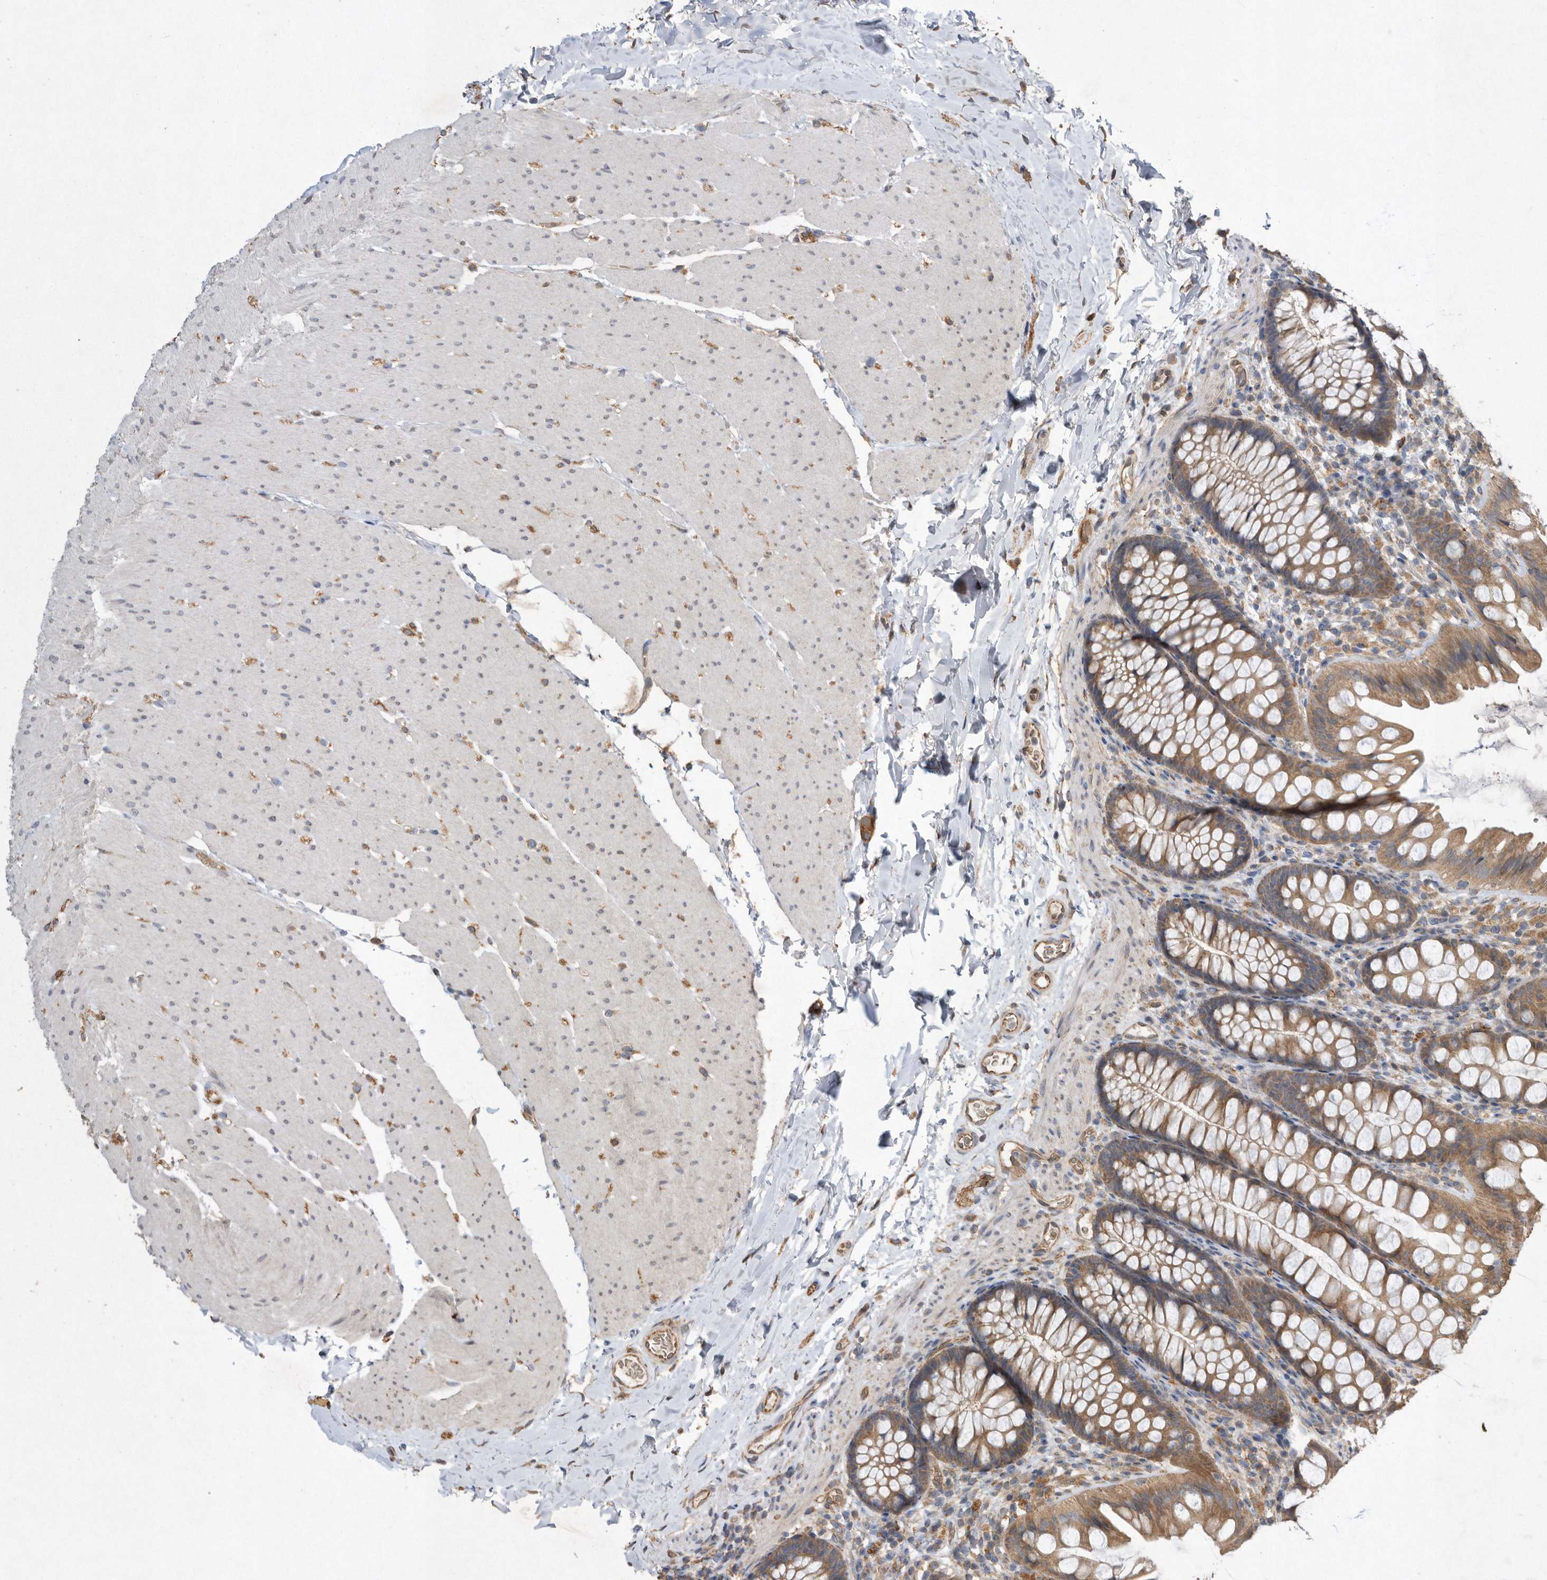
{"staining": {"intensity": "moderate", "quantity": ">75%", "location": "cytoplasmic/membranous"}, "tissue": "colon", "cell_type": "Endothelial cells", "image_type": "normal", "snomed": [{"axis": "morphology", "description": "Normal tissue, NOS"}, {"axis": "topography", "description": "Colon"}], "caption": "A photomicrograph of colon stained for a protein displays moderate cytoplasmic/membranous brown staining in endothelial cells.", "gene": "PON2", "patient": {"sex": "female", "age": 62}}